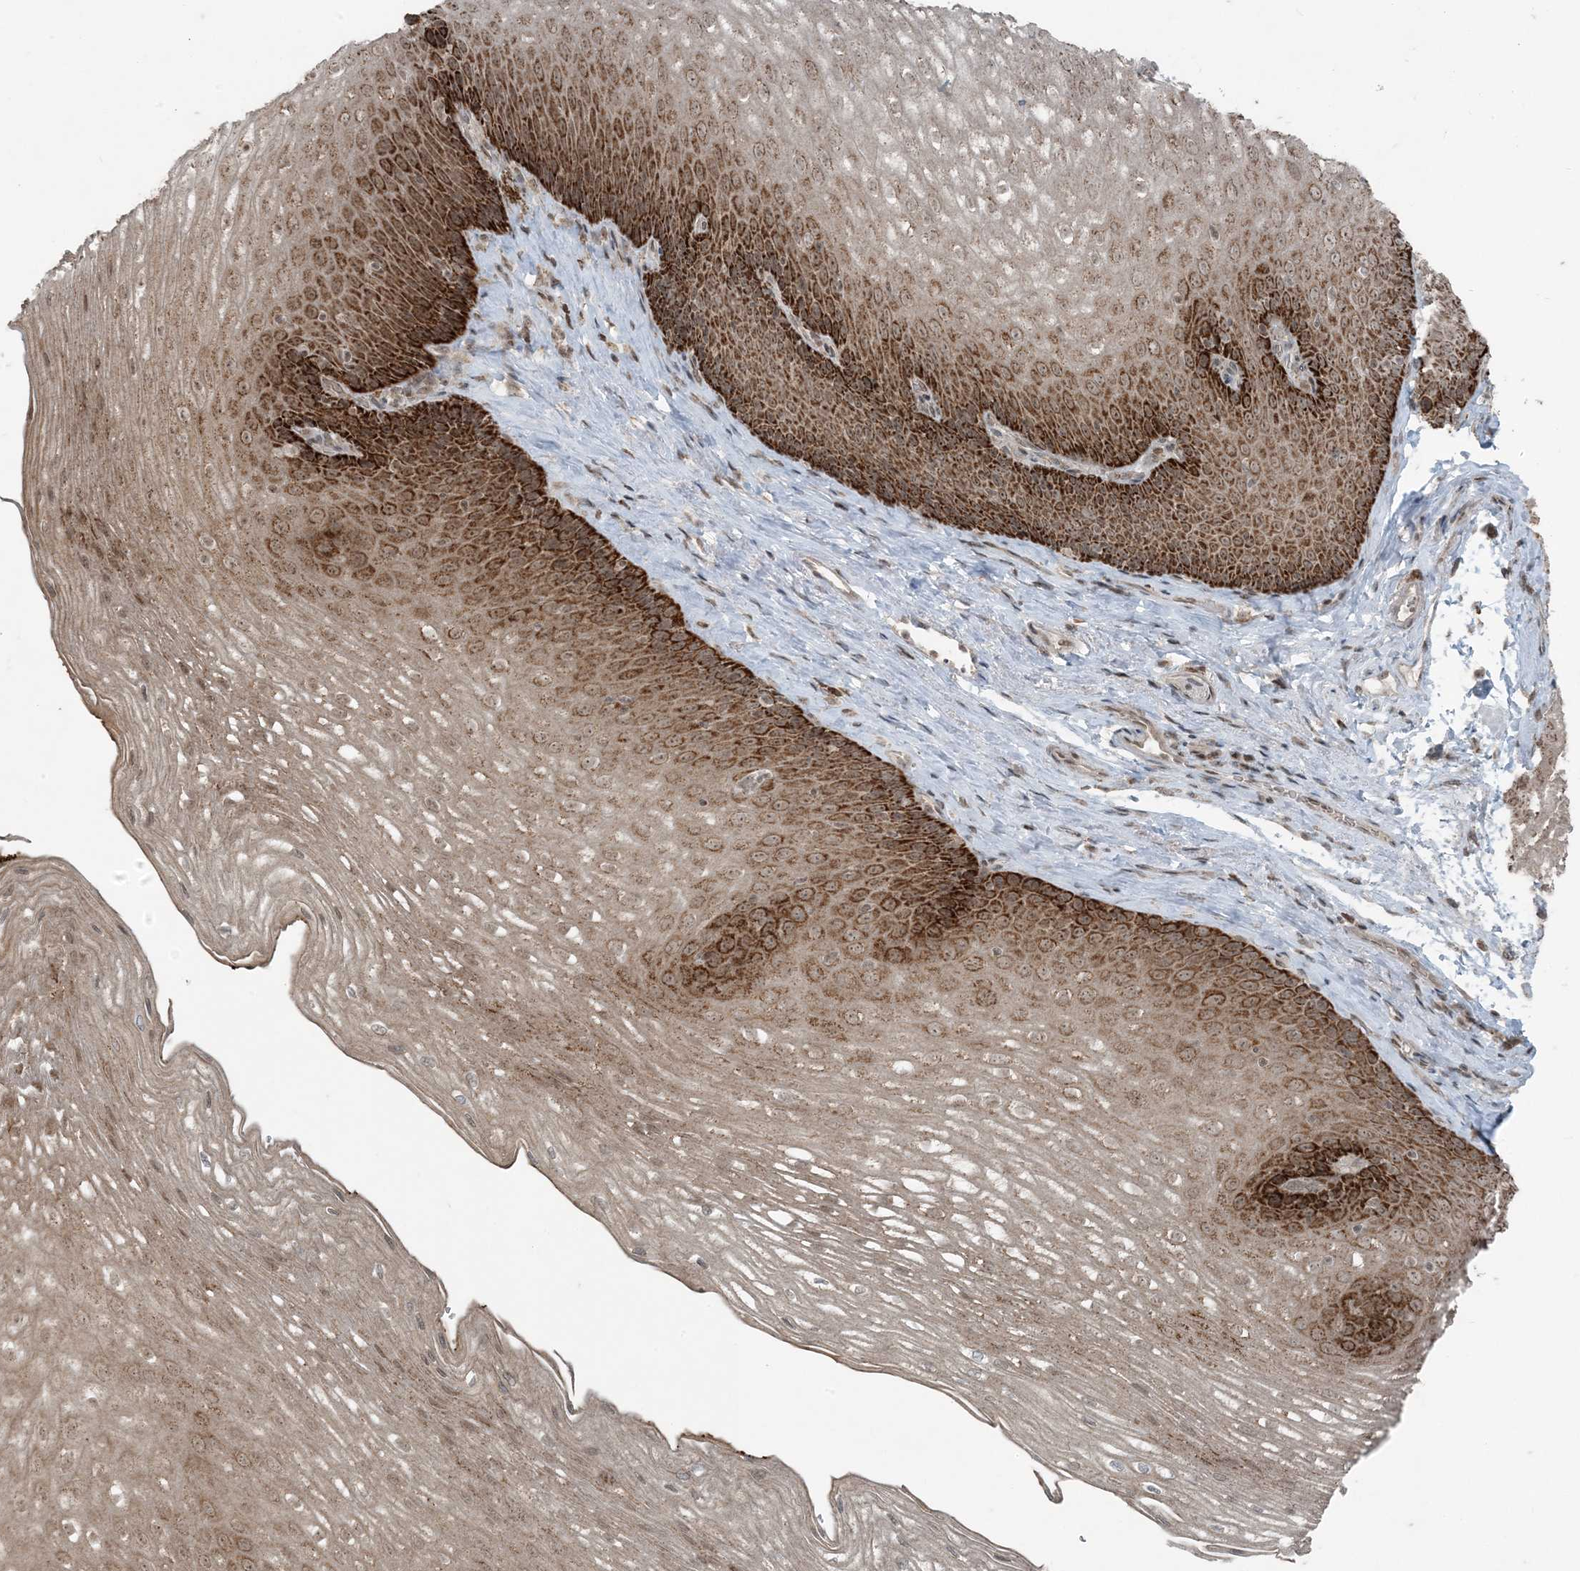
{"staining": {"intensity": "strong", "quantity": ">75%", "location": "cytoplasmic/membranous"}, "tissue": "esophagus", "cell_type": "Squamous epithelial cells", "image_type": "normal", "snomed": [{"axis": "morphology", "description": "Normal tissue, NOS"}, {"axis": "topography", "description": "Esophagus"}], "caption": "Brown immunohistochemical staining in normal esophagus exhibits strong cytoplasmic/membranous staining in about >75% of squamous epithelial cells. Nuclei are stained in blue.", "gene": "PC", "patient": {"sex": "female", "age": 66}}